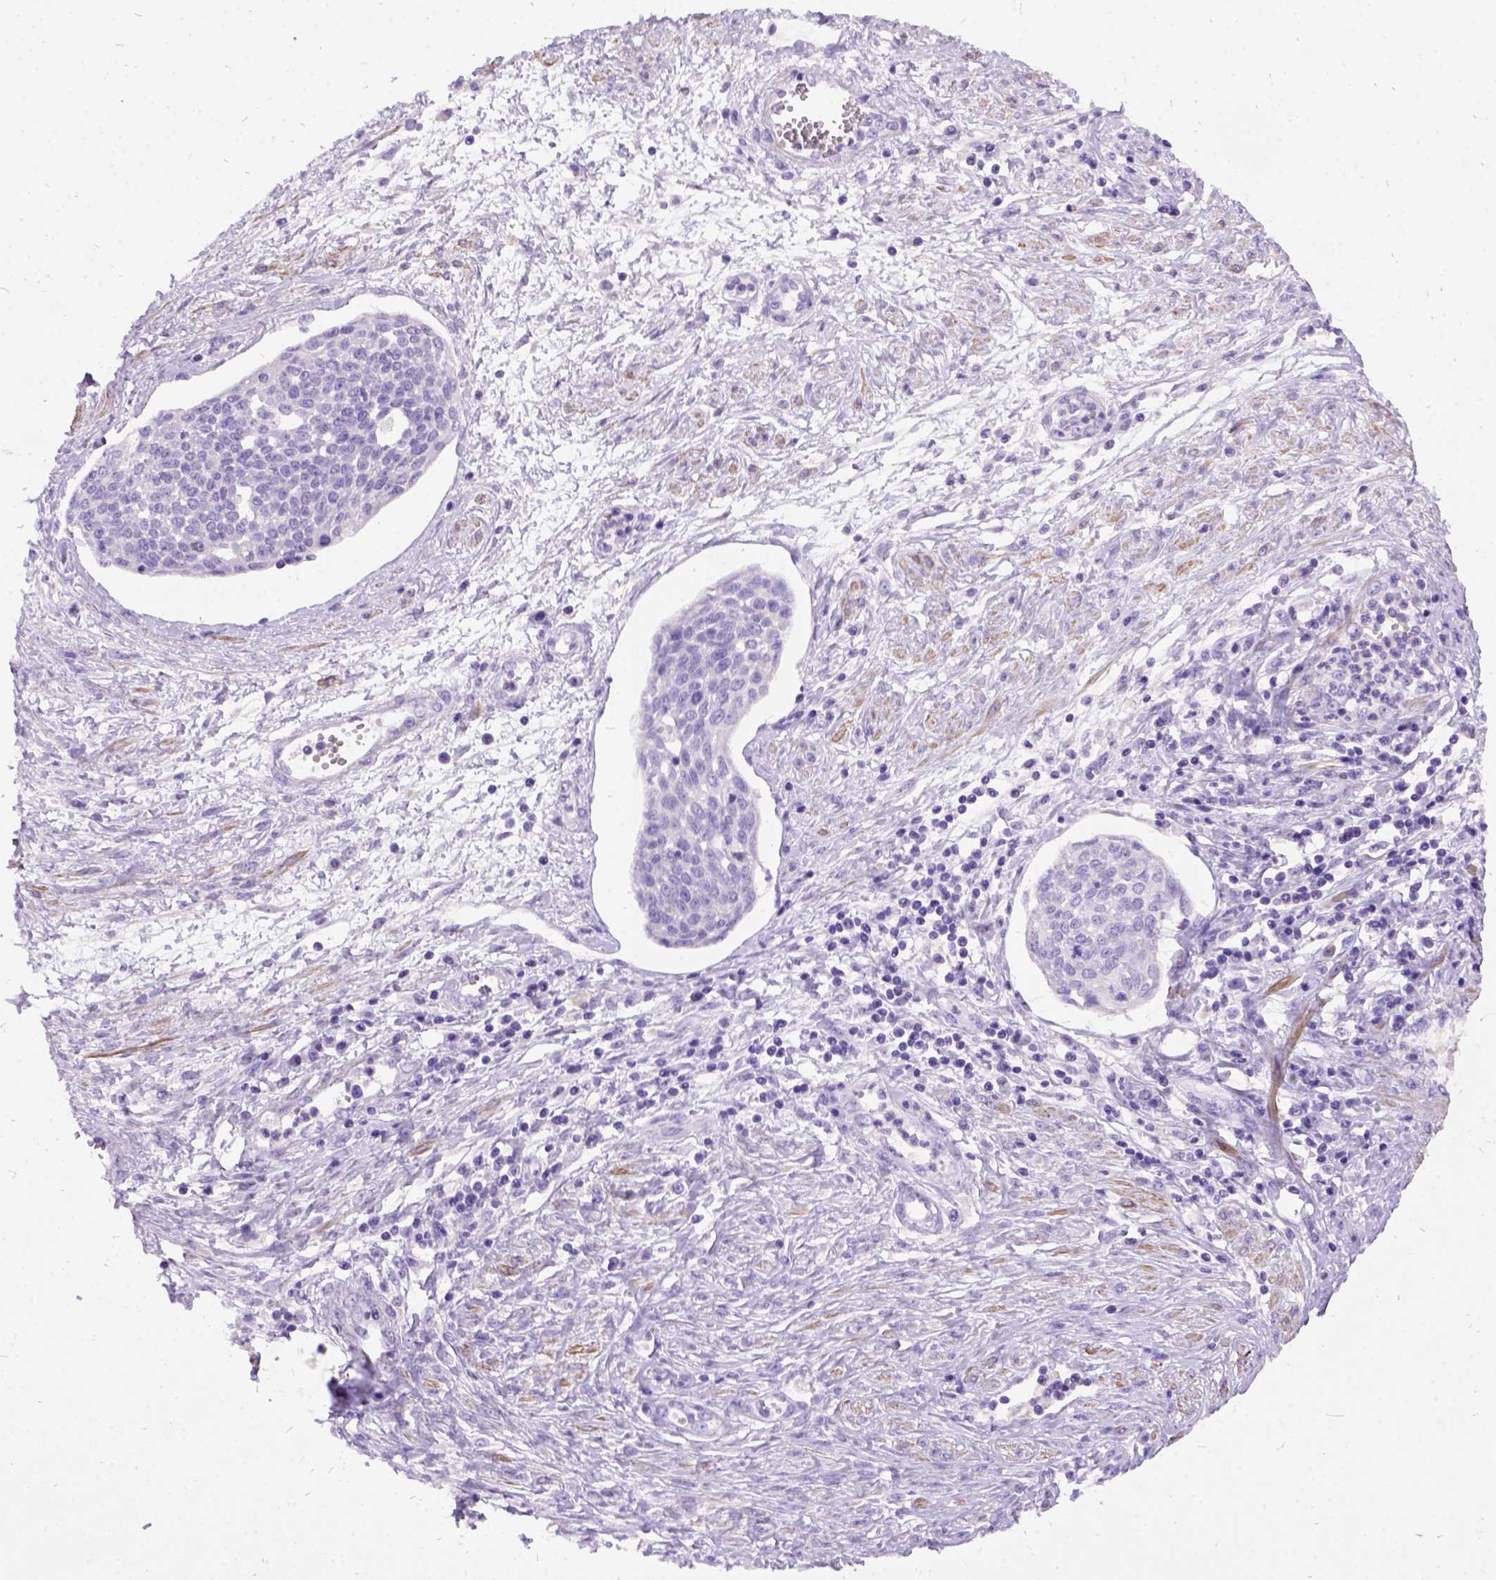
{"staining": {"intensity": "negative", "quantity": "none", "location": "none"}, "tissue": "cervical cancer", "cell_type": "Tumor cells", "image_type": "cancer", "snomed": [{"axis": "morphology", "description": "Squamous cell carcinoma, NOS"}, {"axis": "topography", "description": "Cervix"}], "caption": "This is an immunohistochemistry photomicrograph of human cervical cancer (squamous cell carcinoma). There is no expression in tumor cells.", "gene": "PRG2", "patient": {"sex": "female", "age": 34}}